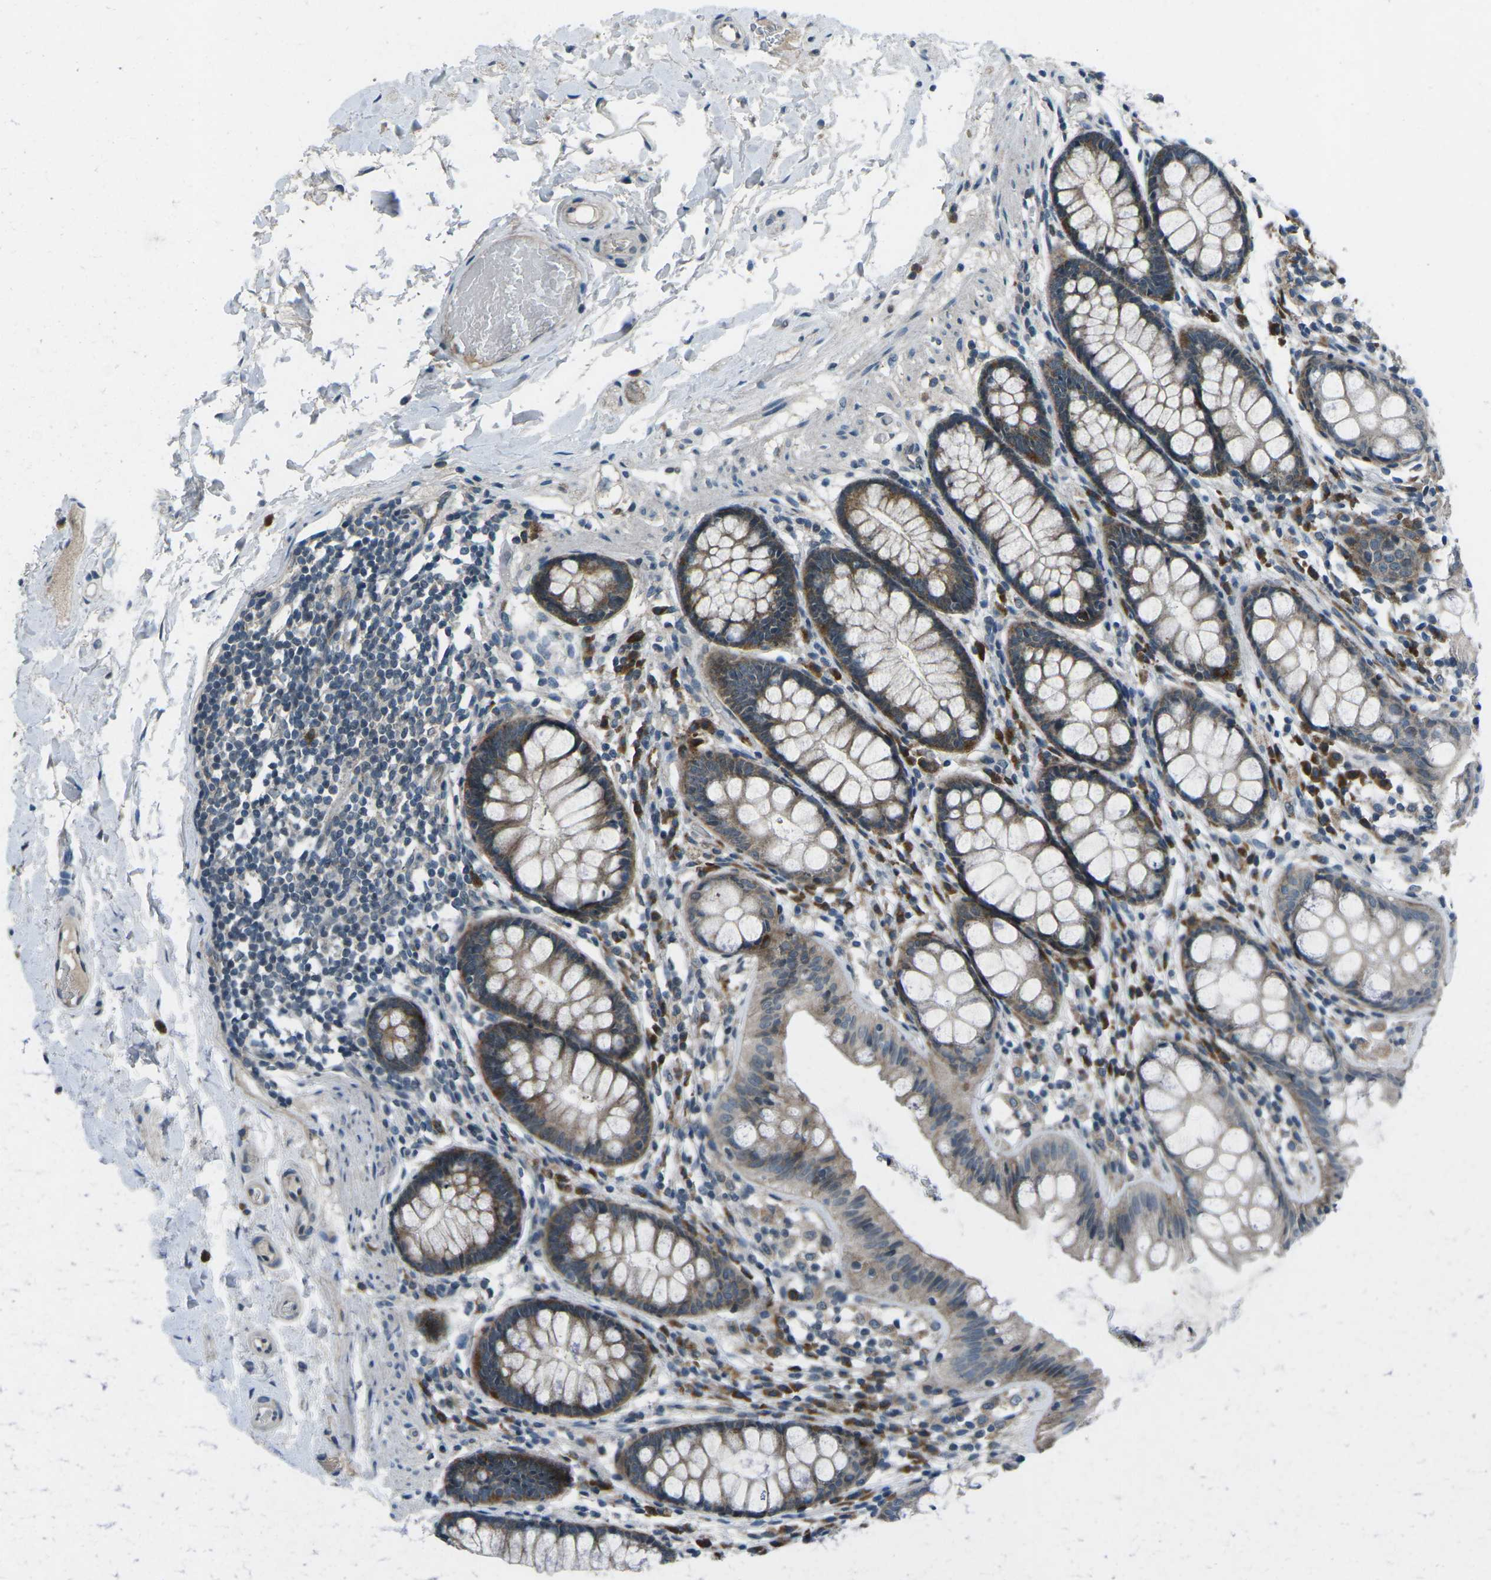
{"staining": {"intensity": "weak", "quantity": ">75%", "location": "cytoplasmic/membranous"}, "tissue": "colon", "cell_type": "Endothelial cells", "image_type": "normal", "snomed": [{"axis": "morphology", "description": "Normal tissue, NOS"}, {"axis": "topography", "description": "Colon"}], "caption": "This photomicrograph shows immunohistochemistry staining of benign human colon, with low weak cytoplasmic/membranous staining in approximately >75% of endothelial cells.", "gene": "CDK16", "patient": {"sex": "female", "age": 56}}